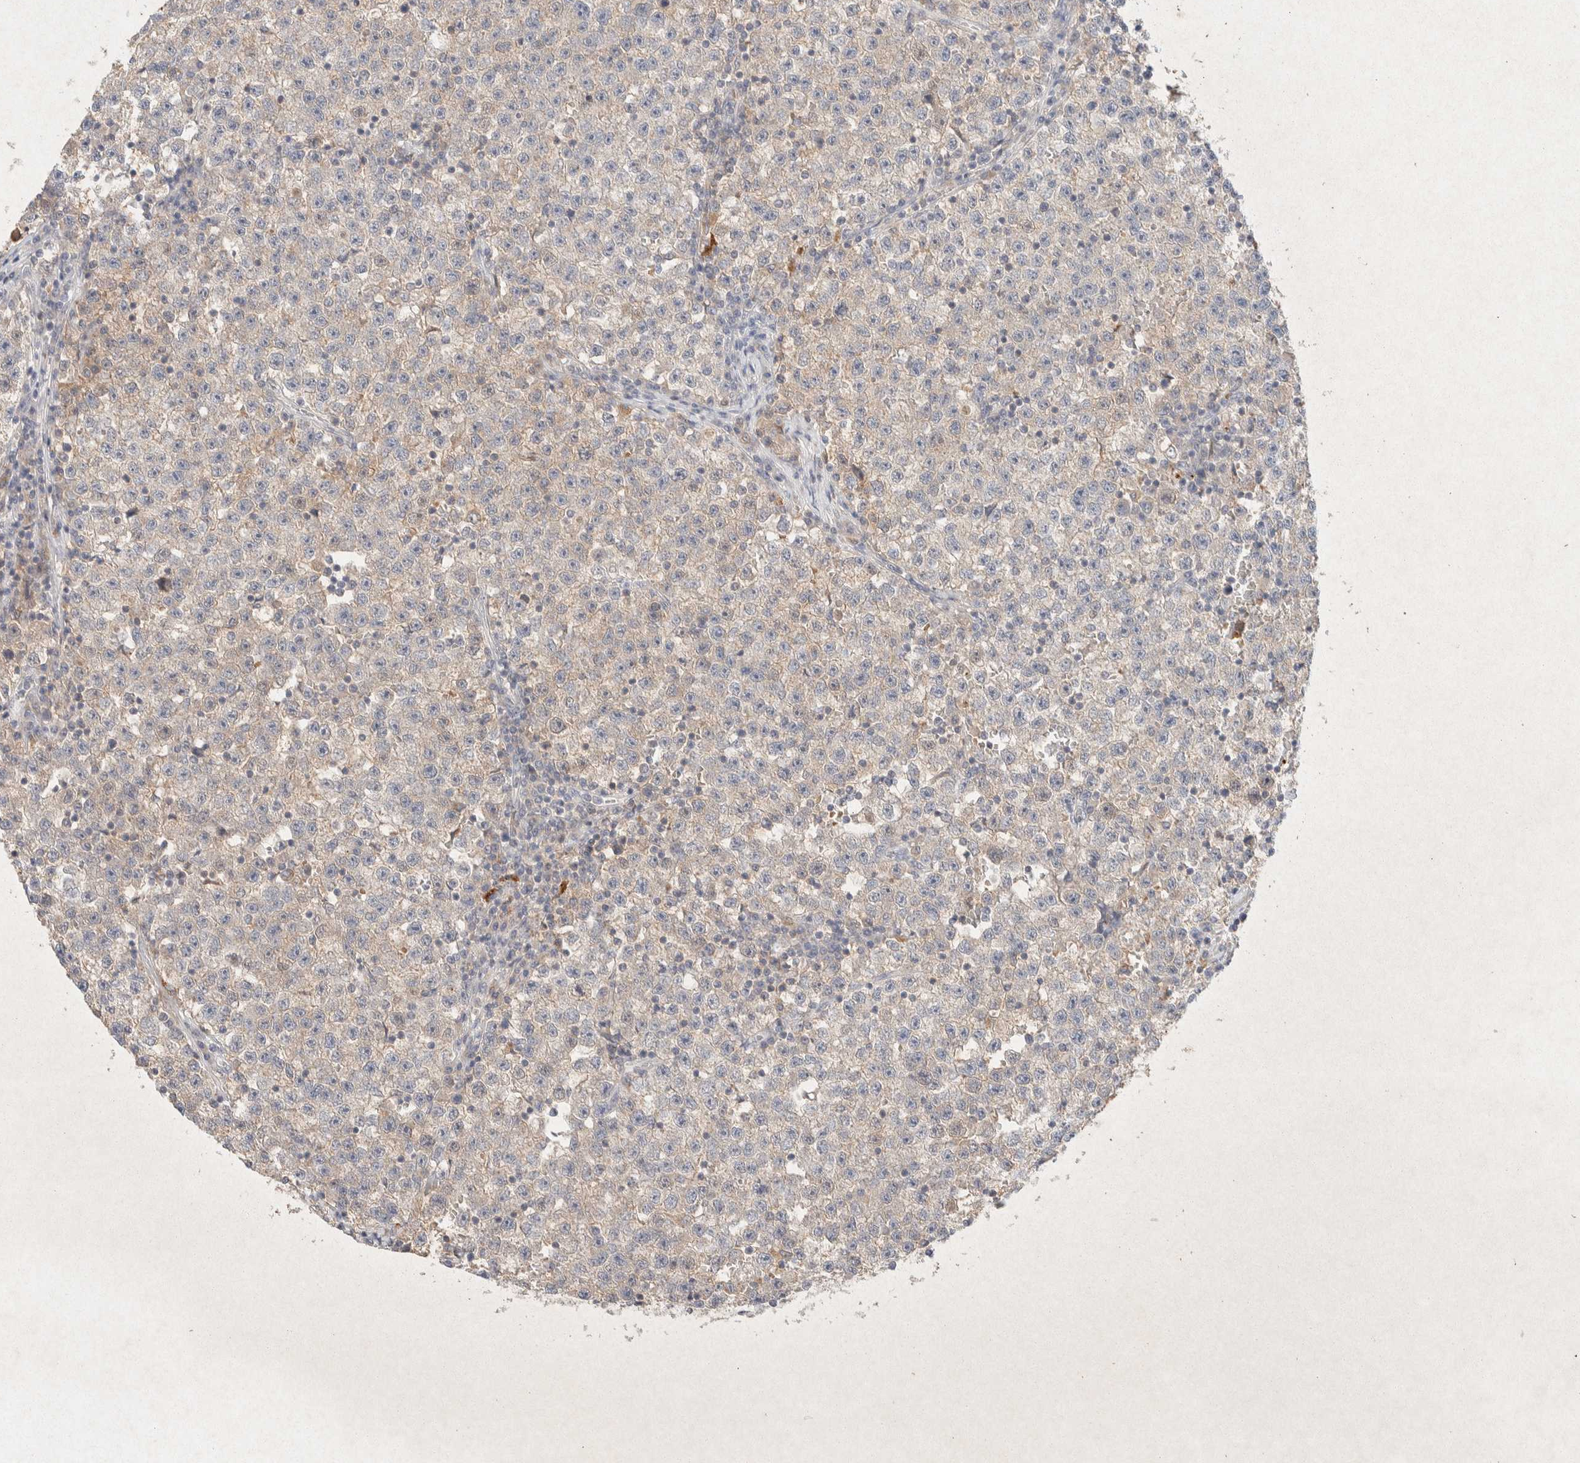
{"staining": {"intensity": "negative", "quantity": "none", "location": "none"}, "tissue": "testis cancer", "cell_type": "Tumor cells", "image_type": "cancer", "snomed": [{"axis": "morphology", "description": "Seminoma, NOS"}, {"axis": "topography", "description": "Testis"}], "caption": "IHC of seminoma (testis) demonstrates no expression in tumor cells. Nuclei are stained in blue.", "gene": "GNAI1", "patient": {"sex": "male", "age": 22}}